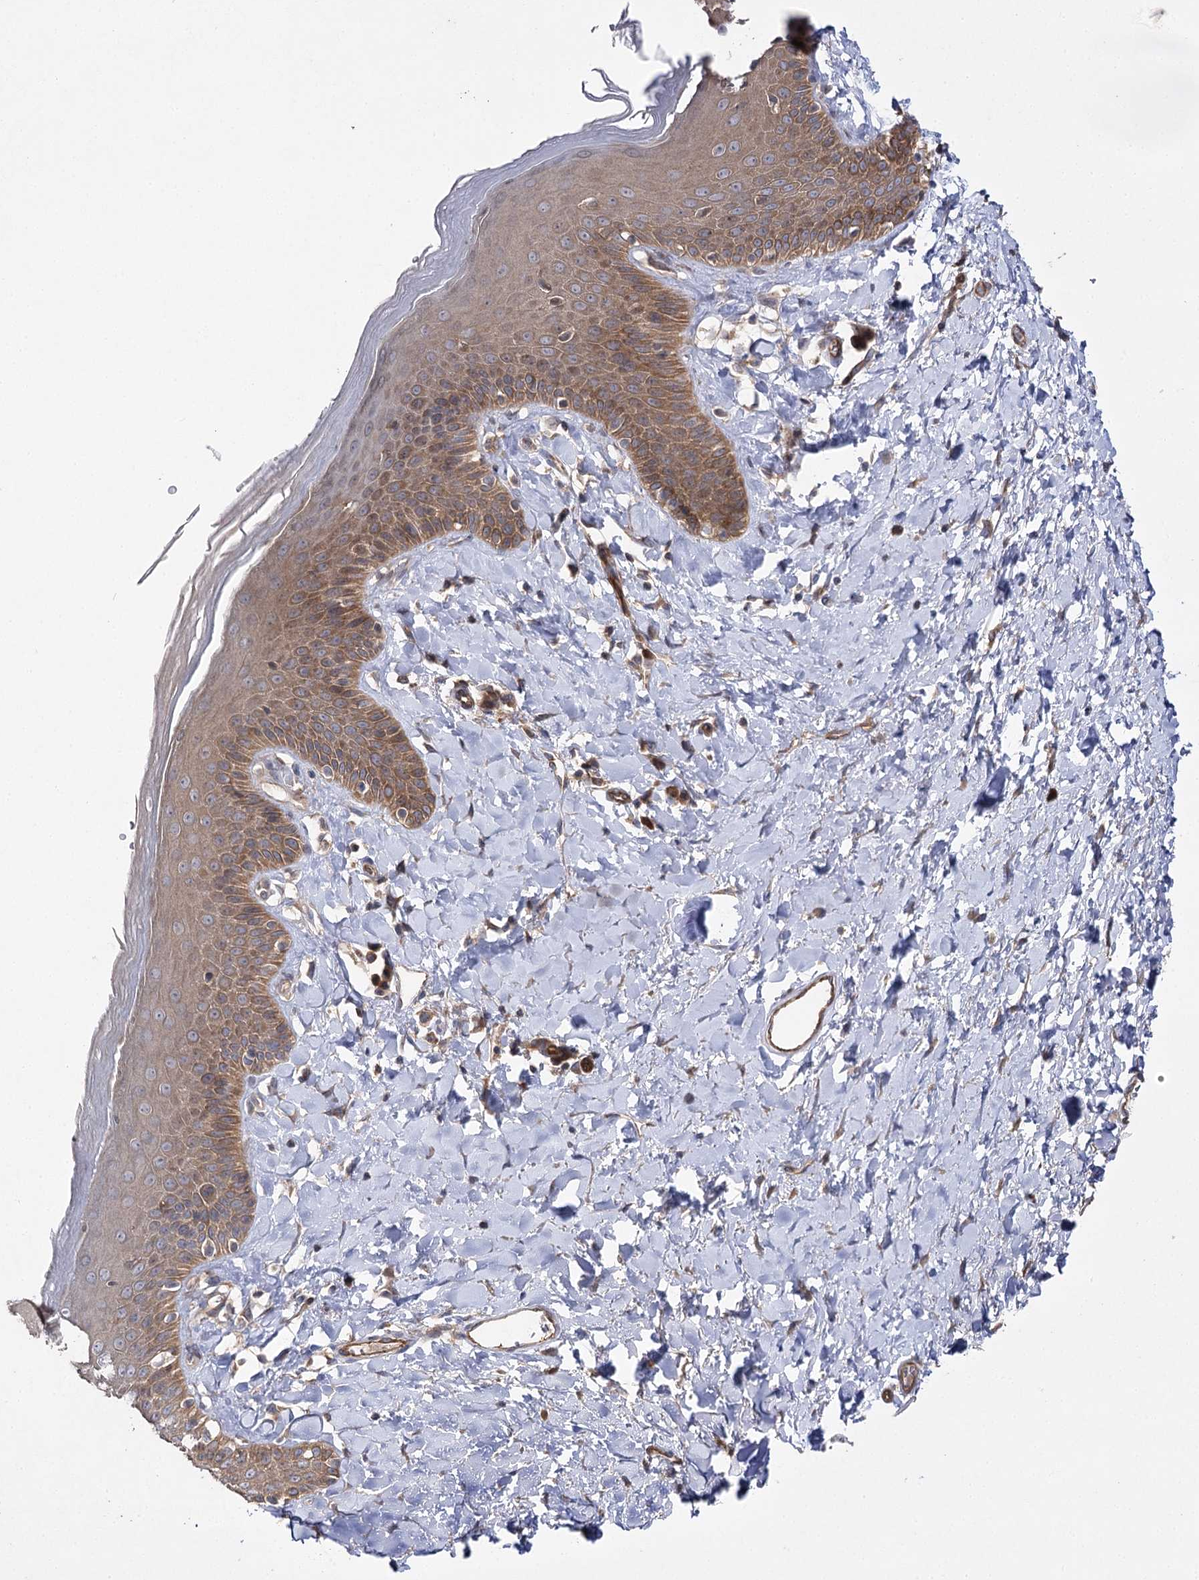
{"staining": {"intensity": "moderate", "quantity": ">75%", "location": "cytoplasmic/membranous"}, "tissue": "skin", "cell_type": "Epidermal cells", "image_type": "normal", "snomed": [{"axis": "morphology", "description": "Normal tissue, NOS"}, {"axis": "topography", "description": "Anal"}], "caption": "The immunohistochemical stain highlights moderate cytoplasmic/membranous staining in epidermal cells of normal skin. Nuclei are stained in blue.", "gene": "BCR", "patient": {"sex": "male", "age": 69}}